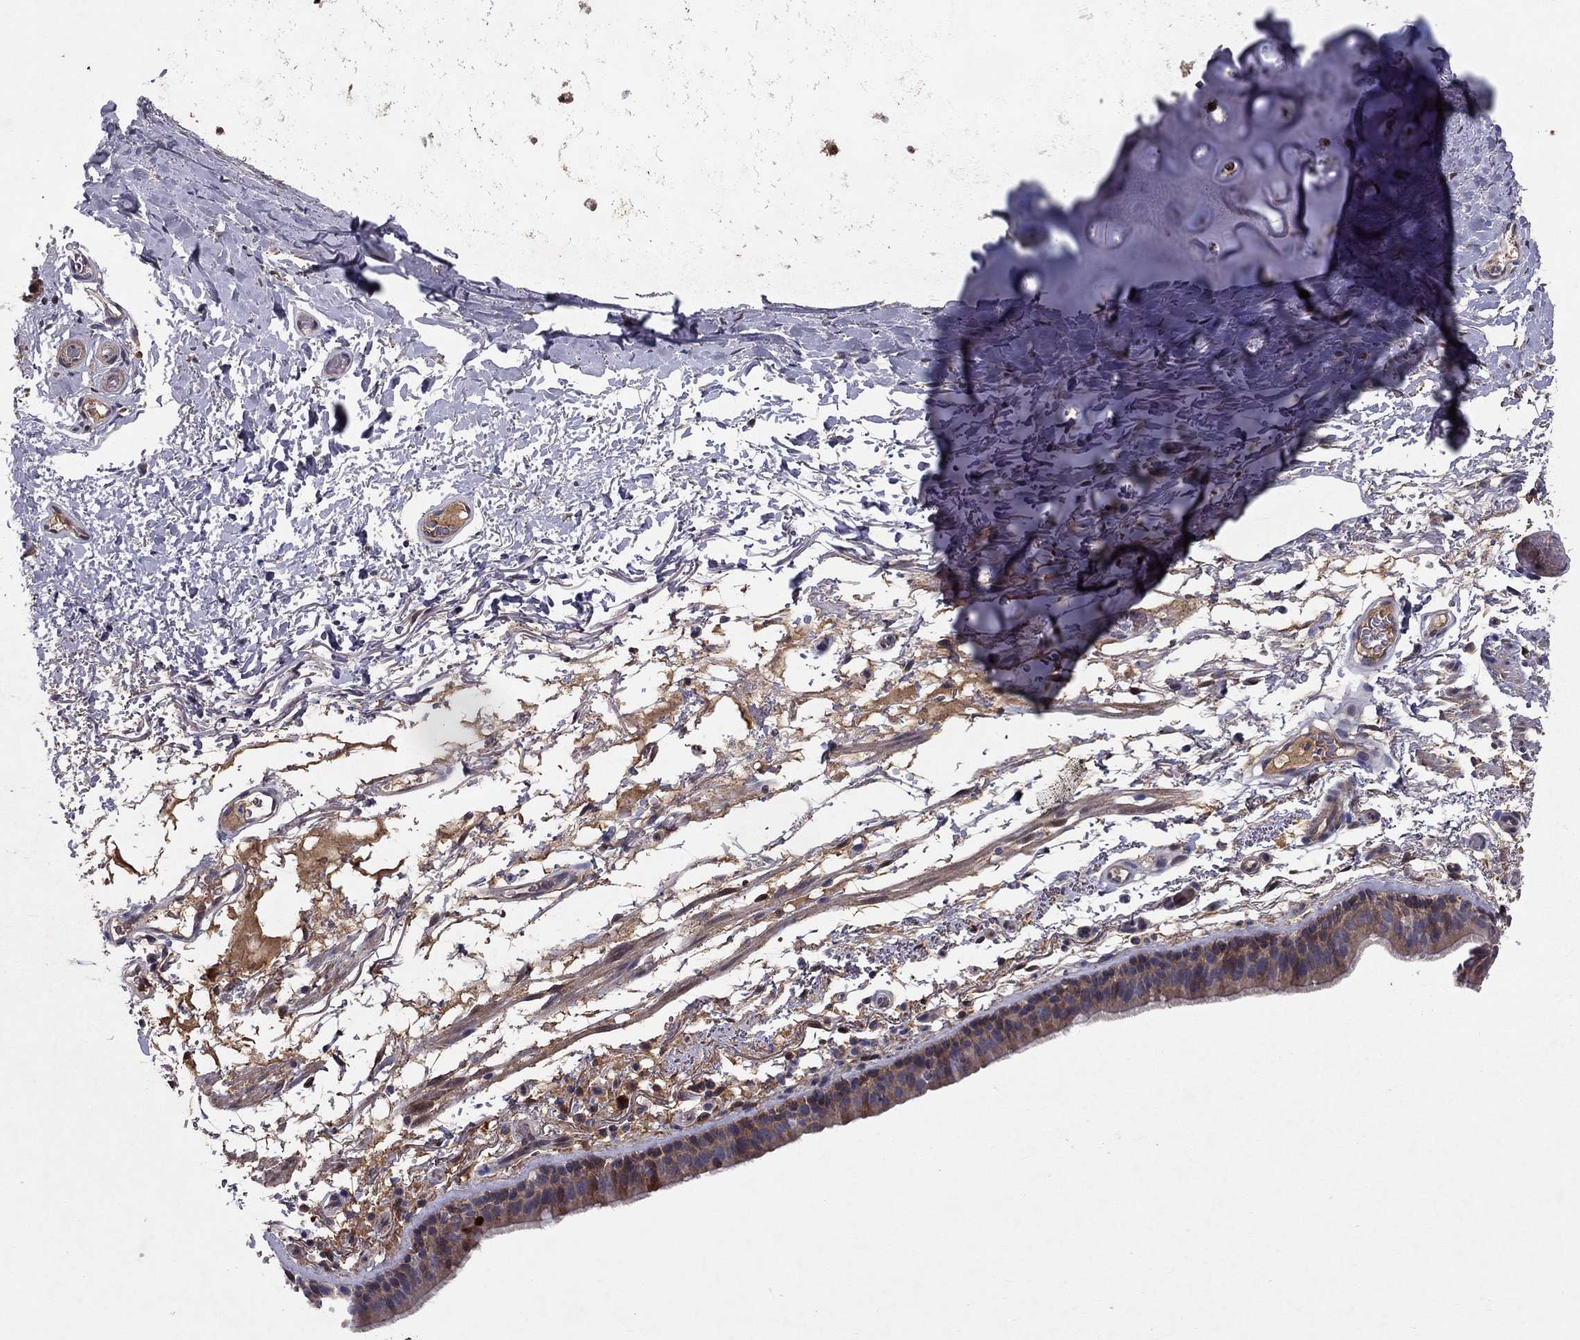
{"staining": {"intensity": "weak", "quantity": "25%-75%", "location": "cytoplasmic/membranous"}, "tissue": "bronchus", "cell_type": "Respiratory epithelial cells", "image_type": "normal", "snomed": [{"axis": "morphology", "description": "Normal tissue, NOS"}, {"axis": "topography", "description": "Lymph node"}, {"axis": "topography", "description": "Bronchus"}], "caption": "Respiratory epithelial cells display weak cytoplasmic/membranous expression in about 25%-75% of cells in benign bronchus.", "gene": "CRTC1", "patient": {"sex": "female", "age": 70}}